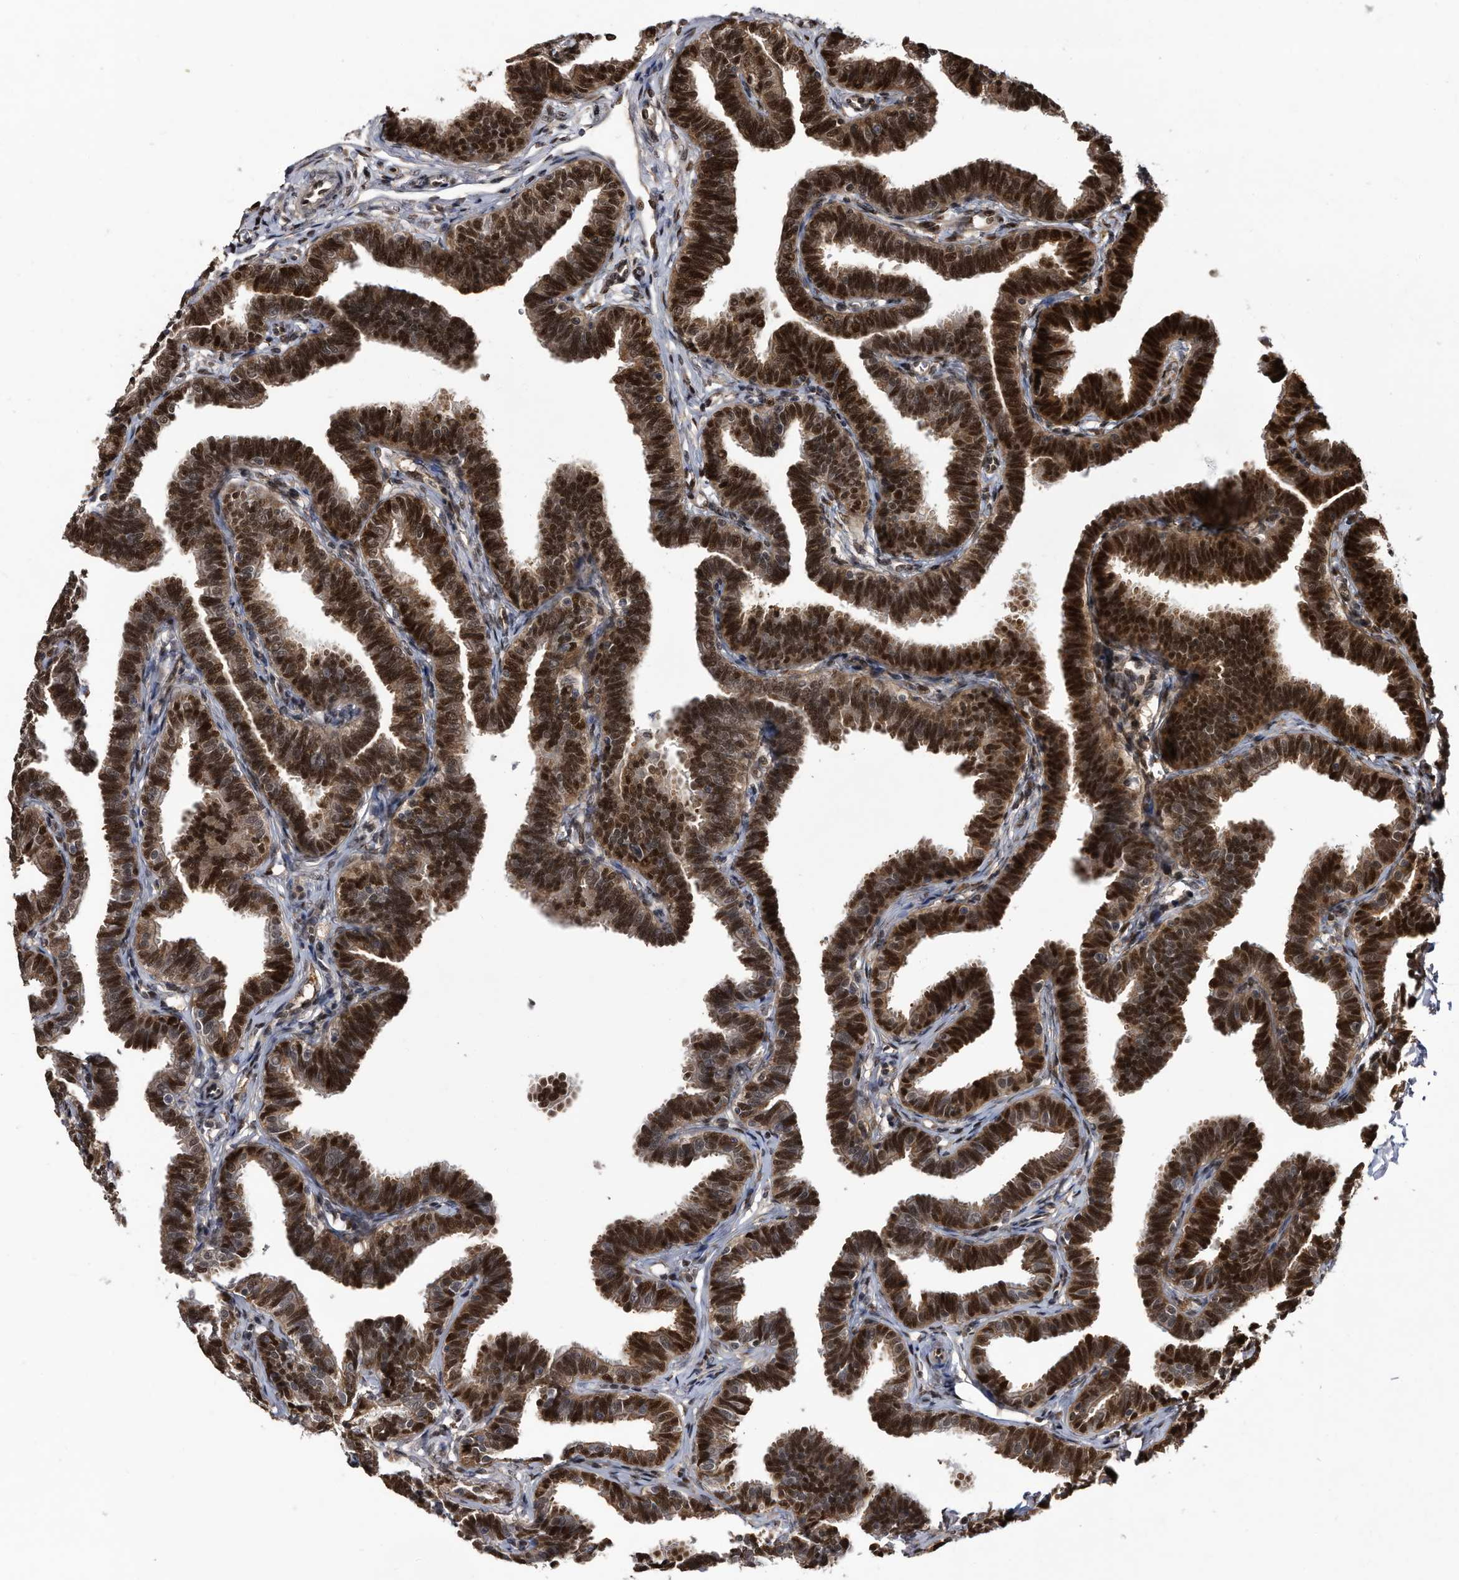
{"staining": {"intensity": "strong", "quantity": ">75%", "location": "cytoplasmic/membranous,nuclear"}, "tissue": "fallopian tube", "cell_type": "Glandular cells", "image_type": "normal", "snomed": [{"axis": "morphology", "description": "Normal tissue, NOS"}, {"axis": "topography", "description": "Fallopian tube"}, {"axis": "topography", "description": "Ovary"}], "caption": "Fallopian tube was stained to show a protein in brown. There is high levels of strong cytoplasmic/membranous,nuclear staining in about >75% of glandular cells. The staining was performed using DAB (3,3'-diaminobenzidine), with brown indicating positive protein expression. Nuclei are stained blue with hematoxylin.", "gene": "RAD23B", "patient": {"sex": "female", "age": 23}}